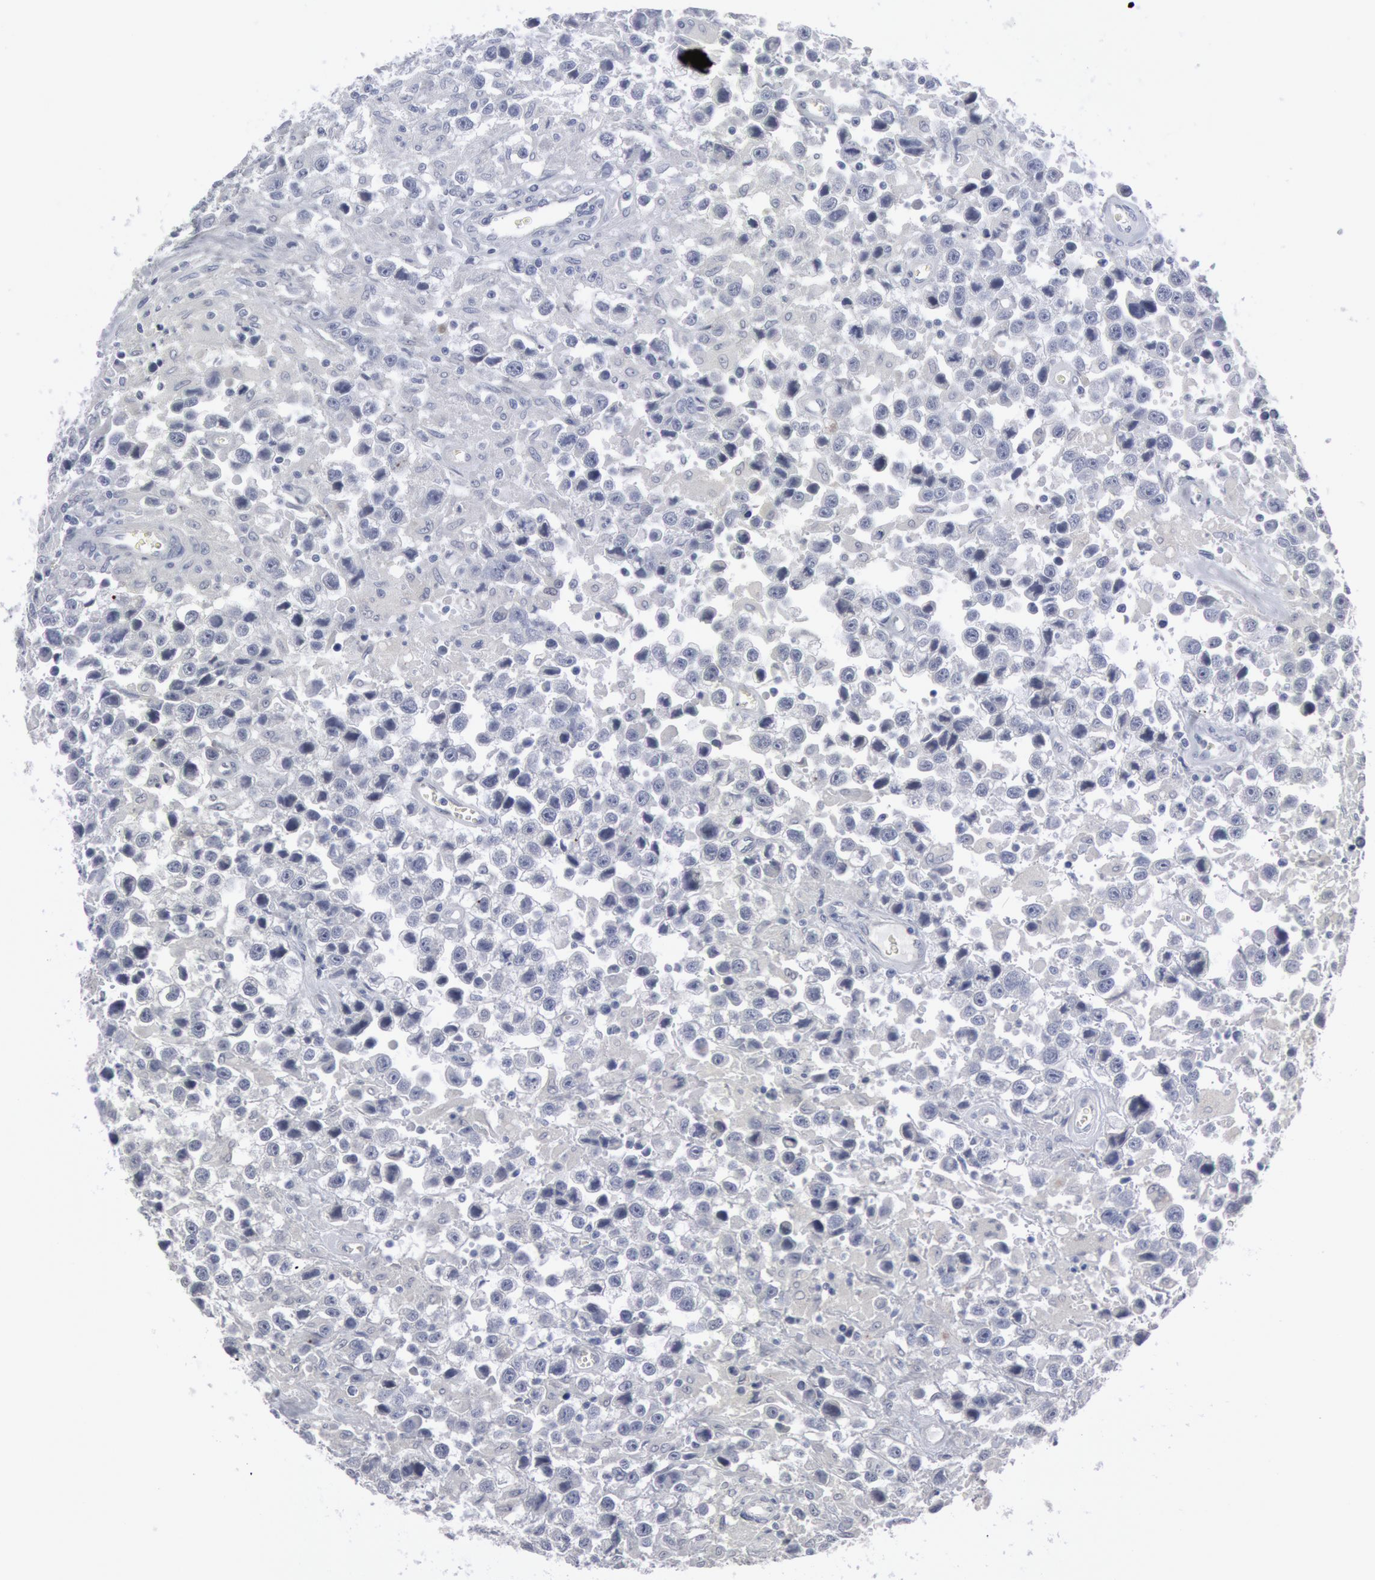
{"staining": {"intensity": "negative", "quantity": "none", "location": "none"}, "tissue": "testis cancer", "cell_type": "Tumor cells", "image_type": "cancer", "snomed": [{"axis": "morphology", "description": "Seminoma, NOS"}, {"axis": "topography", "description": "Testis"}], "caption": "Micrograph shows no significant protein positivity in tumor cells of testis seminoma. The staining is performed using DAB (3,3'-diaminobenzidine) brown chromogen with nuclei counter-stained in using hematoxylin.", "gene": "DMC1", "patient": {"sex": "male", "age": 43}}